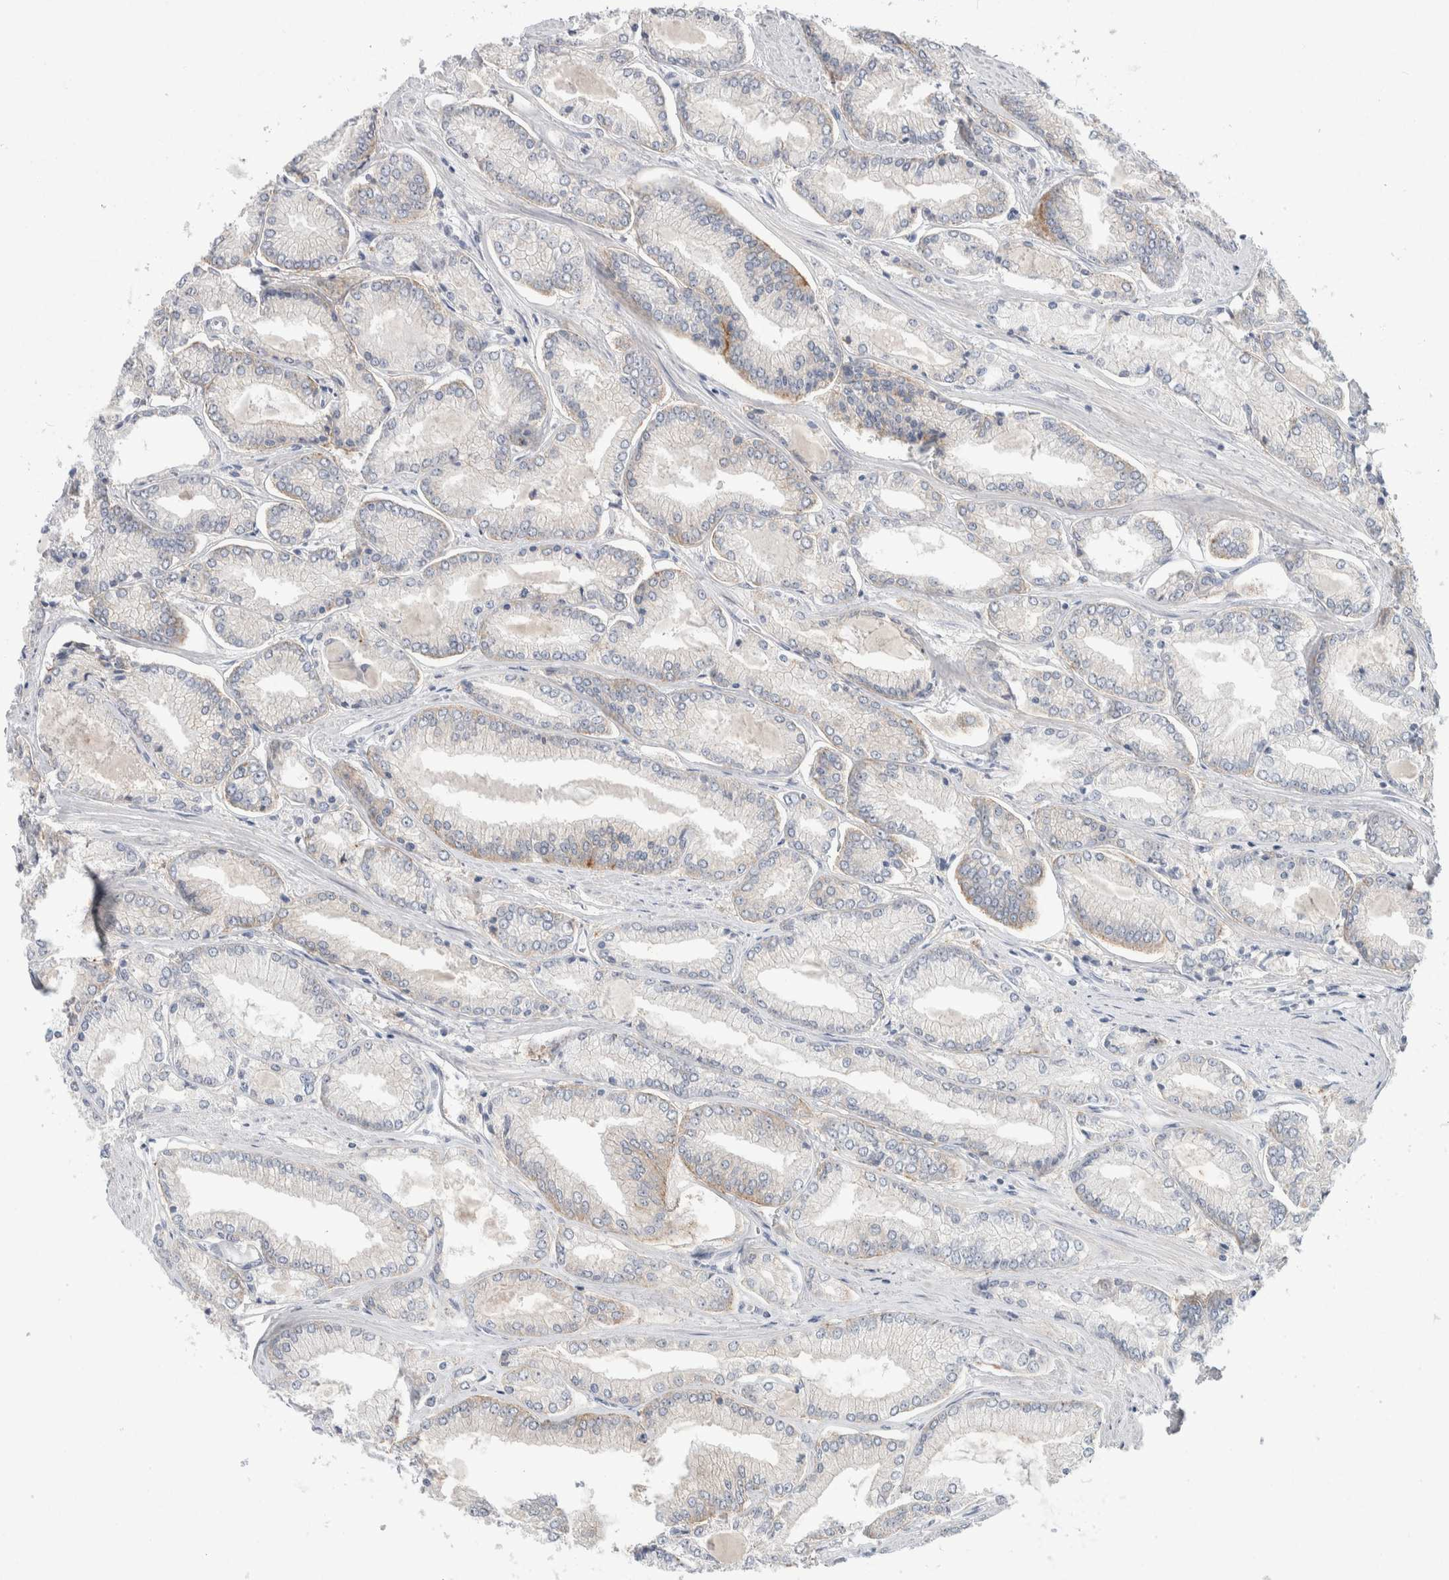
{"staining": {"intensity": "negative", "quantity": "none", "location": "none"}, "tissue": "prostate cancer", "cell_type": "Tumor cells", "image_type": "cancer", "snomed": [{"axis": "morphology", "description": "Adenocarcinoma, Low grade"}, {"axis": "topography", "description": "Prostate"}], "caption": "Adenocarcinoma (low-grade) (prostate) was stained to show a protein in brown. There is no significant staining in tumor cells. (Immunohistochemistry, brightfield microscopy, high magnification).", "gene": "CMTM4", "patient": {"sex": "male", "age": 52}}